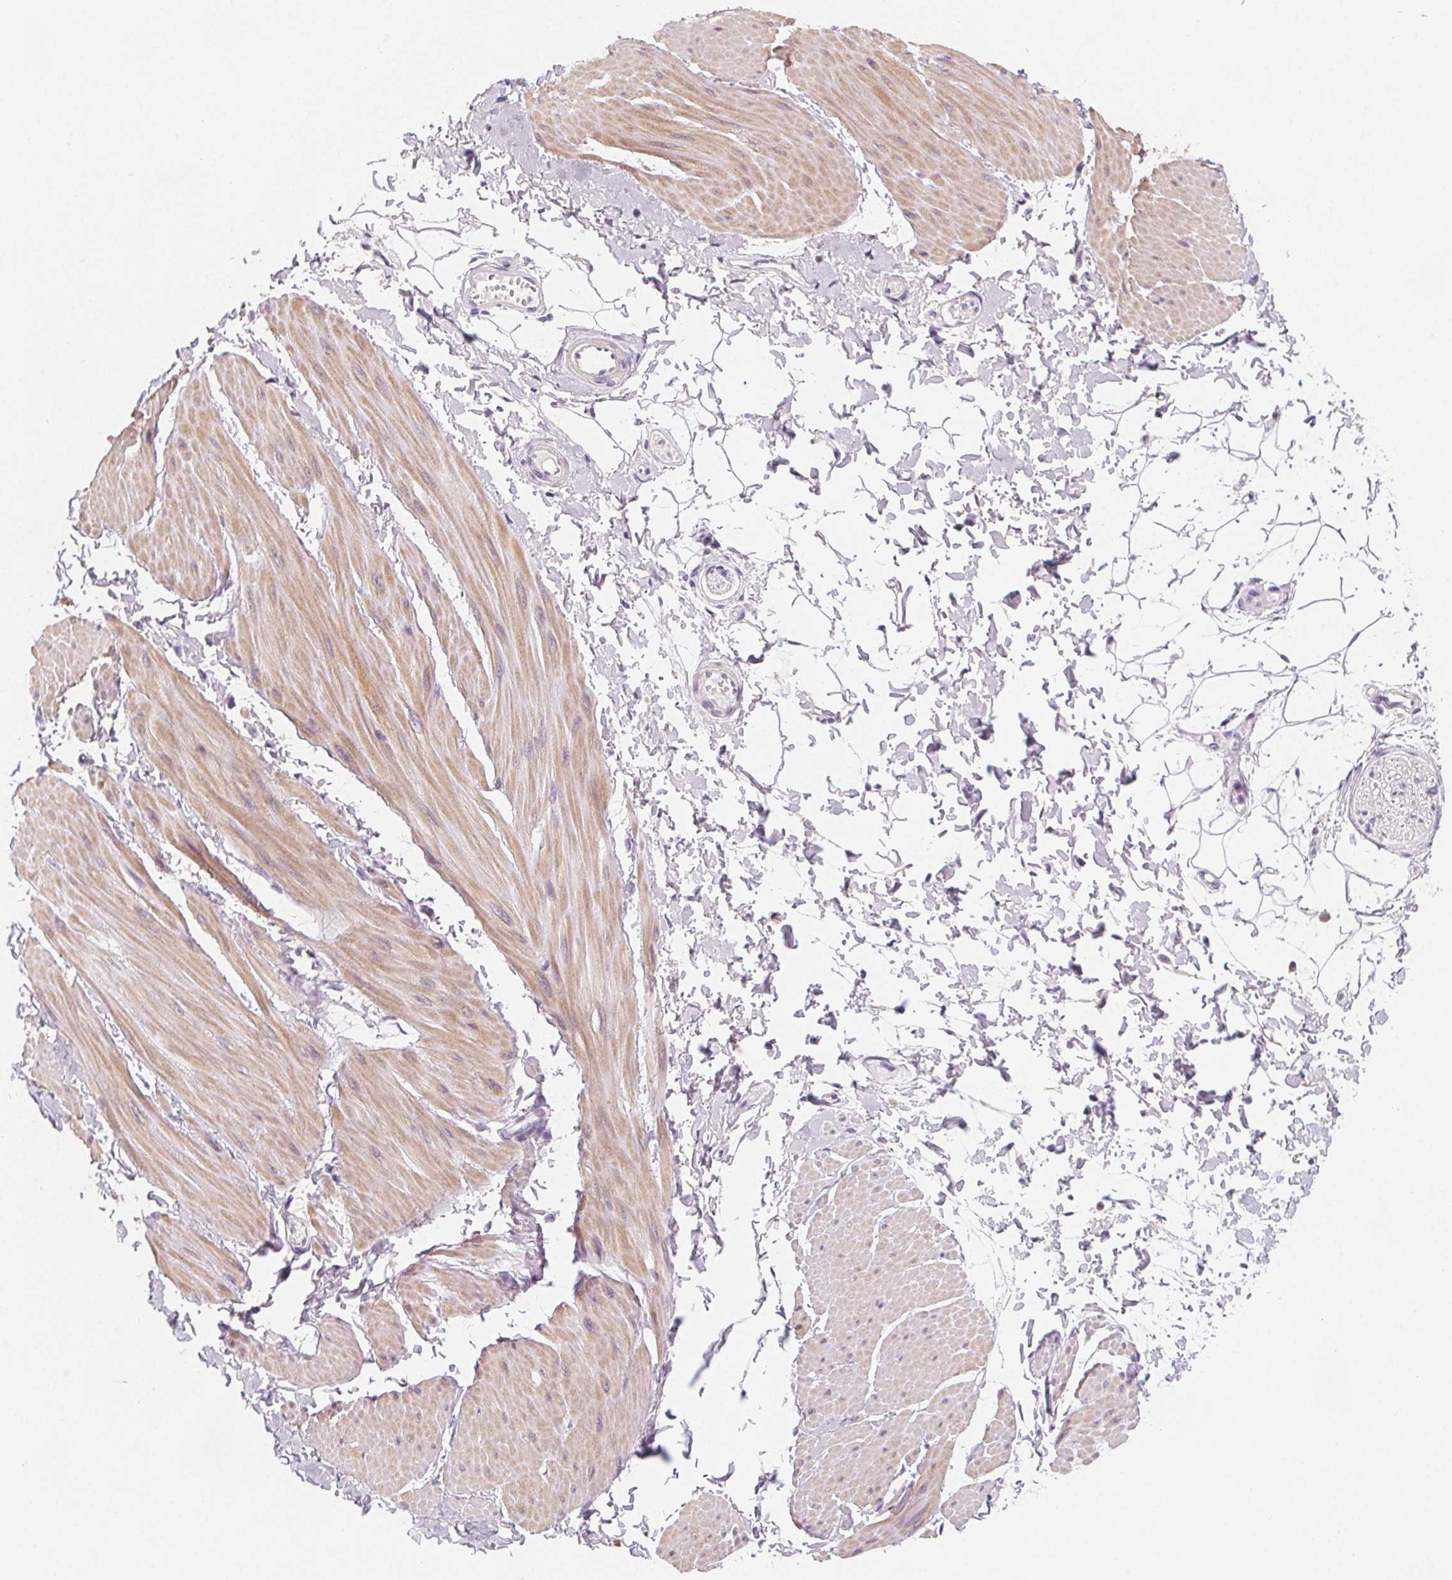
{"staining": {"intensity": "negative", "quantity": "none", "location": "none"}, "tissue": "adipose tissue", "cell_type": "Adipocytes", "image_type": "normal", "snomed": [{"axis": "morphology", "description": "Normal tissue, NOS"}, {"axis": "topography", "description": "Smooth muscle"}, {"axis": "topography", "description": "Peripheral nerve tissue"}], "caption": "Image shows no protein positivity in adipocytes of normal adipose tissue. (DAB immunohistochemistry (IHC) visualized using brightfield microscopy, high magnification).", "gene": "SLC5A12", "patient": {"sex": "male", "age": 58}}